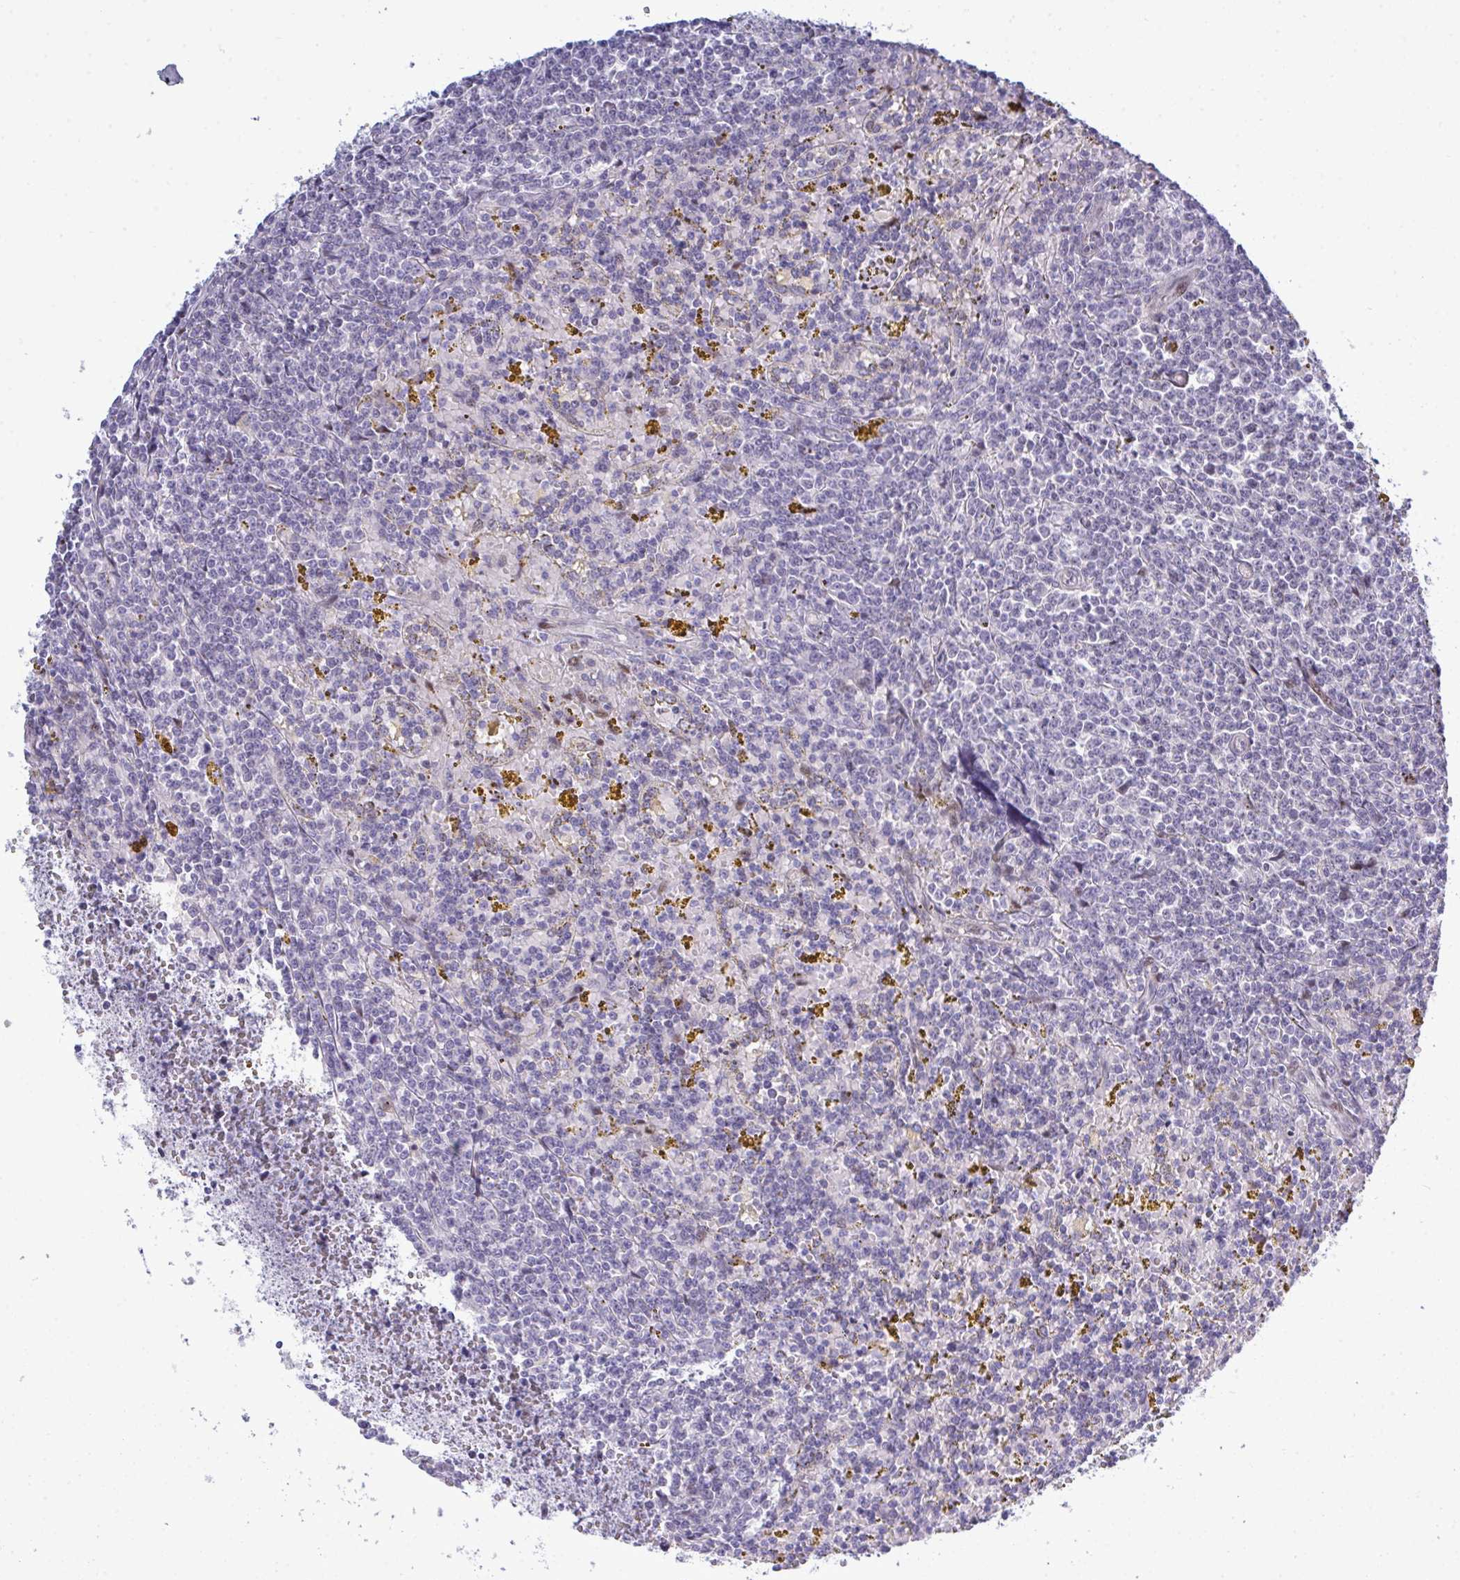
{"staining": {"intensity": "negative", "quantity": "none", "location": "none"}, "tissue": "lymphoma", "cell_type": "Tumor cells", "image_type": "cancer", "snomed": [{"axis": "morphology", "description": "Malignant lymphoma, non-Hodgkin's type, Low grade"}, {"axis": "topography", "description": "Spleen"}, {"axis": "topography", "description": "Lymph node"}], "caption": "High magnification brightfield microscopy of low-grade malignant lymphoma, non-Hodgkin's type stained with DAB (3,3'-diaminobenzidine) (brown) and counterstained with hematoxylin (blue): tumor cells show no significant positivity.", "gene": "TAB1", "patient": {"sex": "female", "age": 66}}